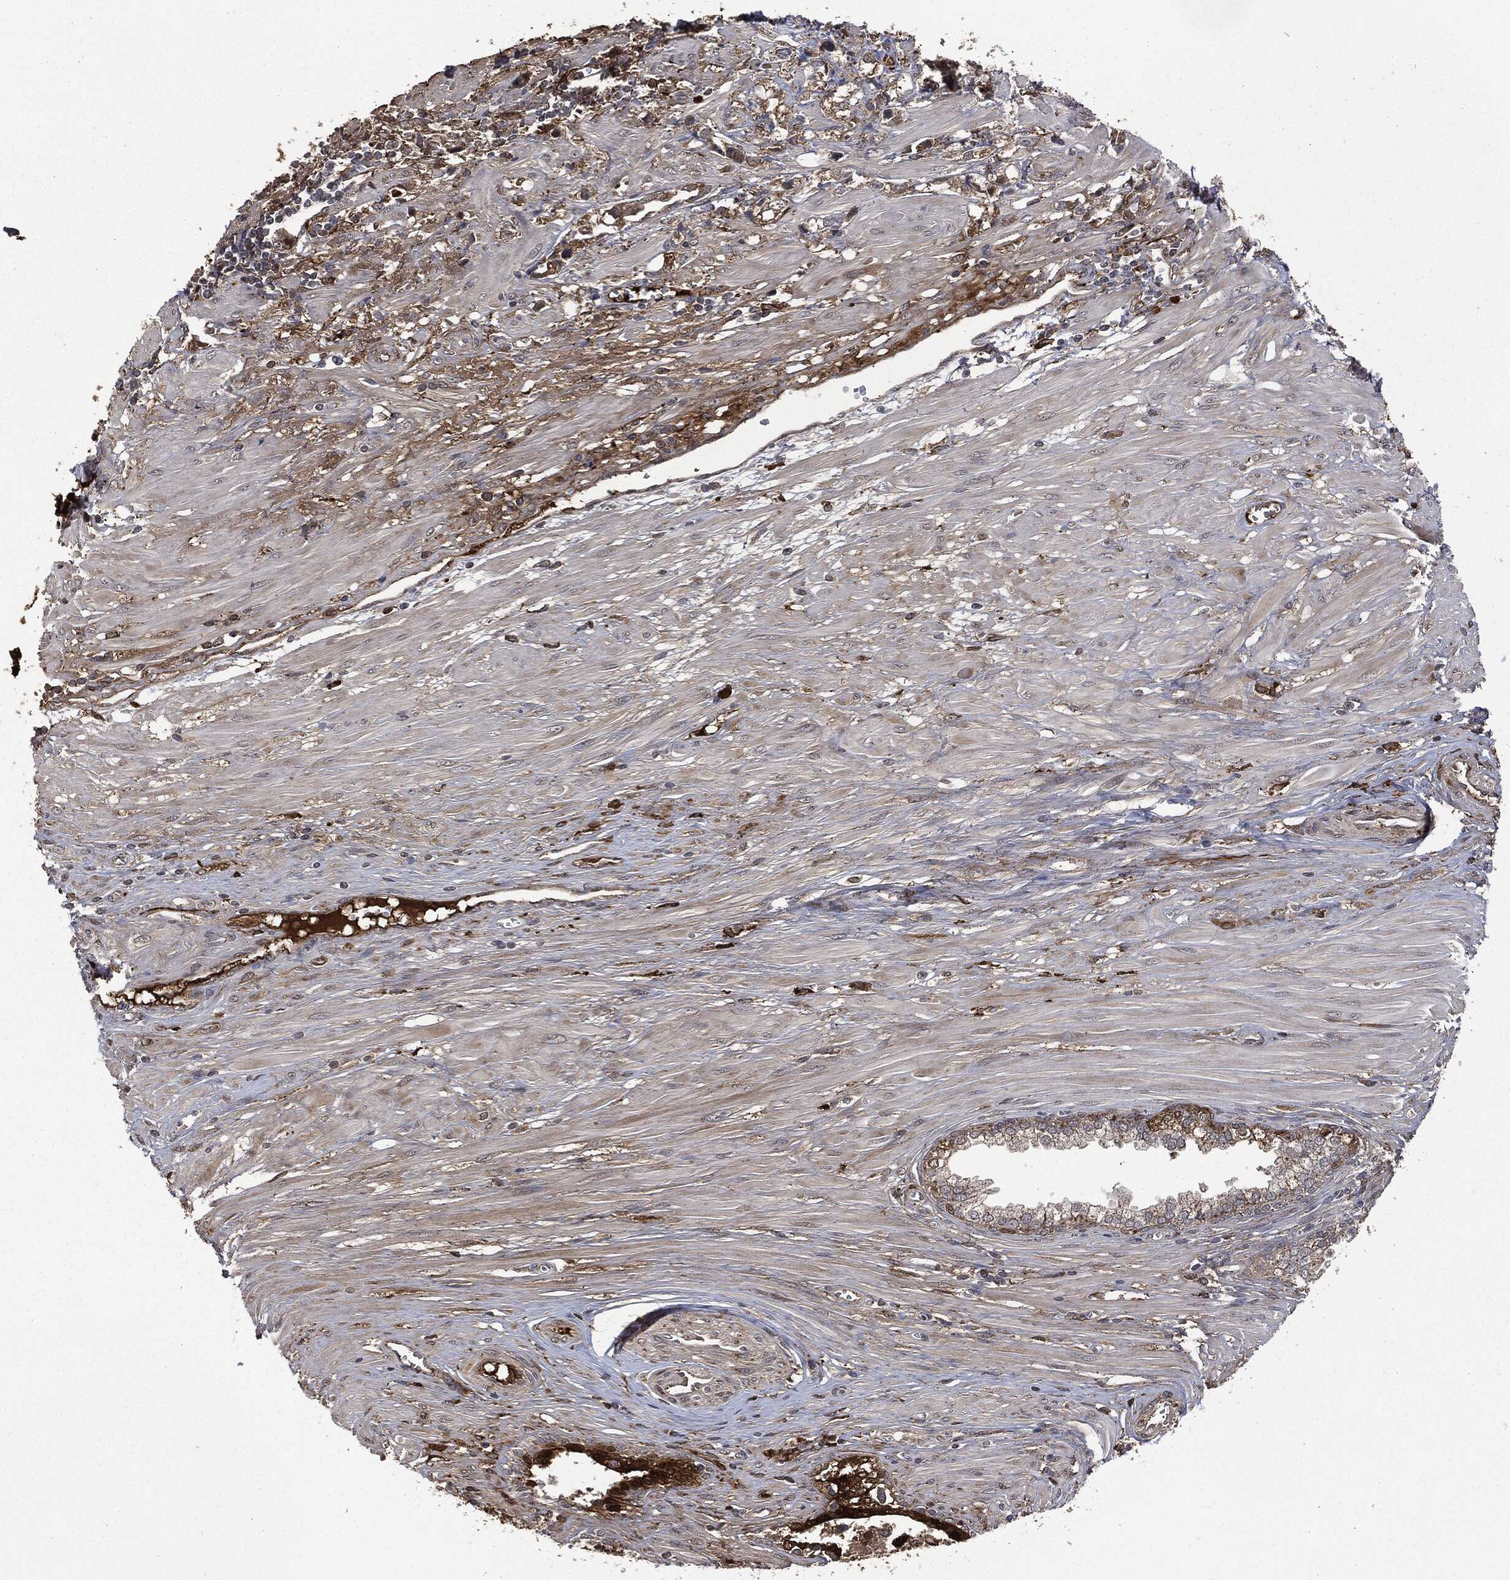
{"staining": {"intensity": "moderate", "quantity": ">75%", "location": "cytoplasmic/membranous"}, "tissue": "prostate cancer", "cell_type": "Tumor cells", "image_type": "cancer", "snomed": [{"axis": "morphology", "description": "Adenocarcinoma, NOS"}, {"axis": "topography", "description": "Prostate and seminal vesicle, NOS"}, {"axis": "topography", "description": "Prostate"}], "caption": "The image demonstrates staining of prostate adenocarcinoma, revealing moderate cytoplasmic/membranous protein positivity (brown color) within tumor cells.", "gene": "CRABP2", "patient": {"sex": "male", "age": 79}}